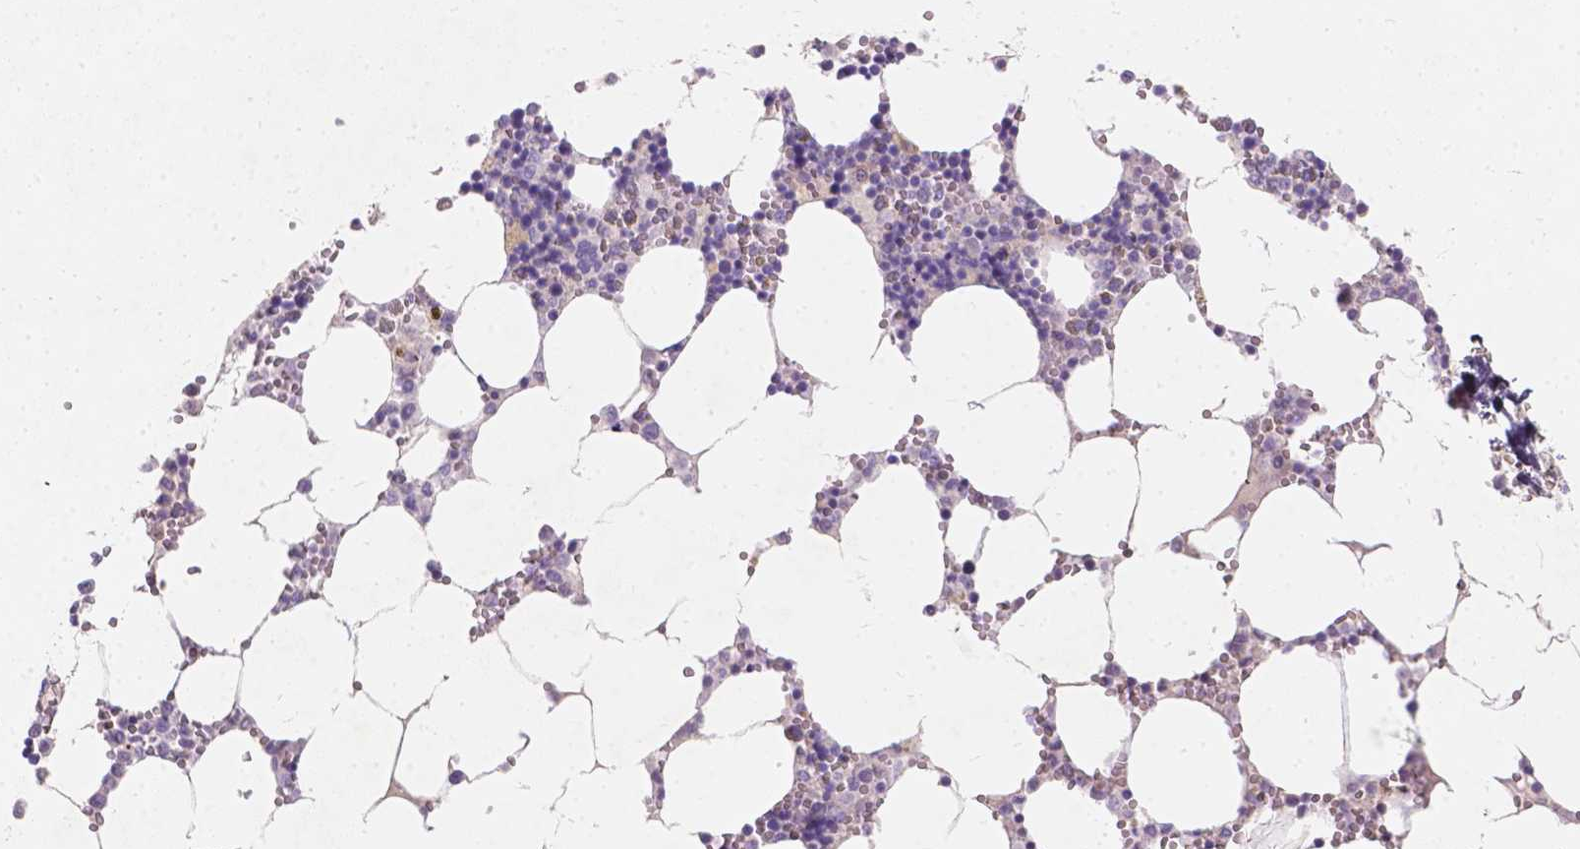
{"staining": {"intensity": "negative", "quantity": "none", "location": "none"}, "tissue": "bone marrow", "cell_type": "Hematopoietic cells", "image_type": "normal", "snomed": [{"axis": "morphology", "description": "Normal tissue, NOS"}, {"axis": "topography", "description": "Bone marrow"}], "caption": "IHC photomicrograph of normal human bone marrow stained for a protein (brown), which shows no positivity in hematopoietic cells. The staining is performed using DAB (3,3'-diaminobenzidine) brown chromogen with nuclei counter-stained in using hematoxylin.", "gene": "GAL3ST2", "patient": {"sex": "male", "age": 54}}